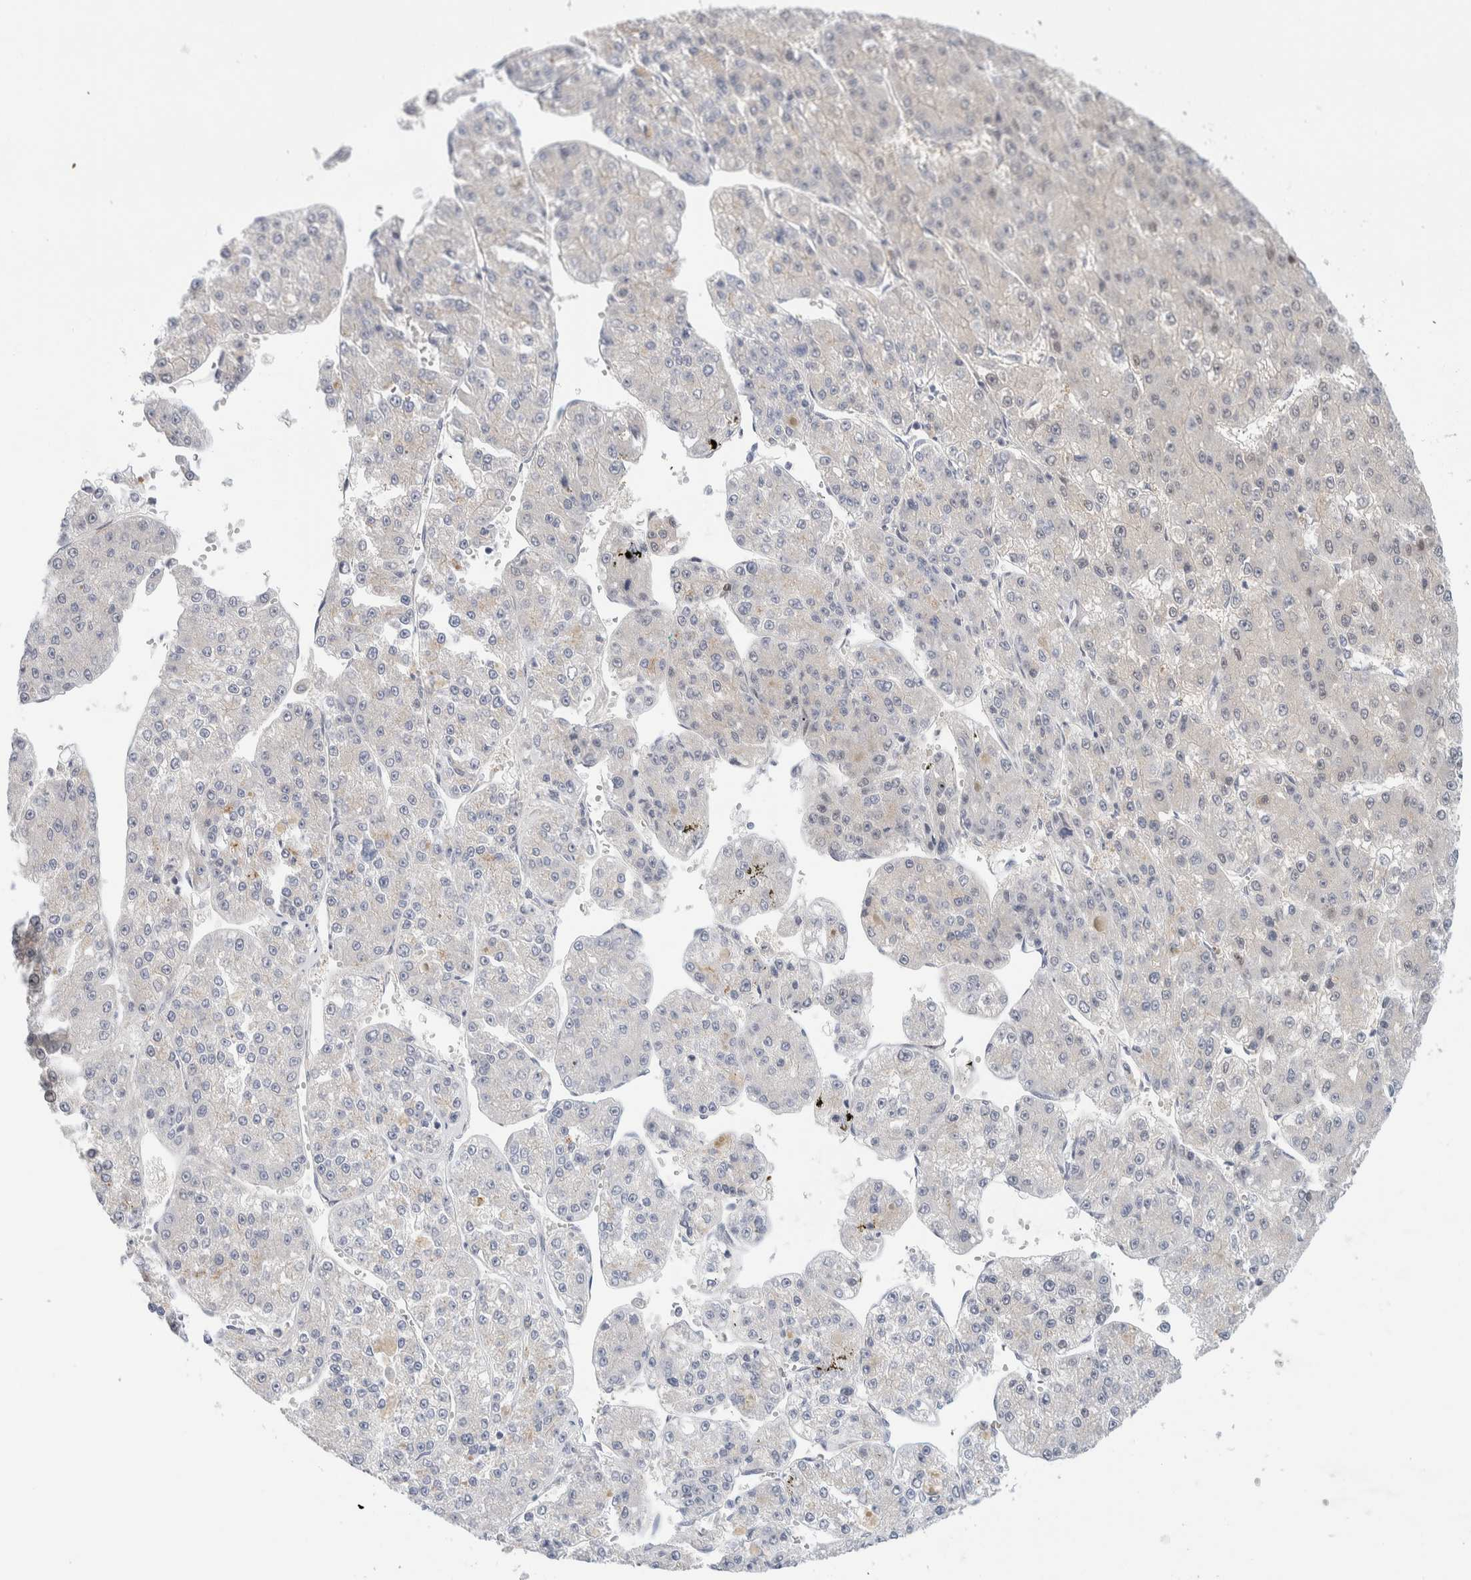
{"staining": {"intensity": "negative", "quantity": "none", "location": "none"}, "tissue": "liver cancer", "cell_type": "Tumor cells", "image_type": "cancer", "snomed": [{"axis": "morphology", "description": "Carcinoma, Hepatocellular, NOS"}, {"axis": "topography", "description": "Liver"}], "caption": "The histopathology image shows no staining of tumor cells in liver cancer.", "gene": "NCR3LG1", "patient": {"sex": "female", "age": 73}}